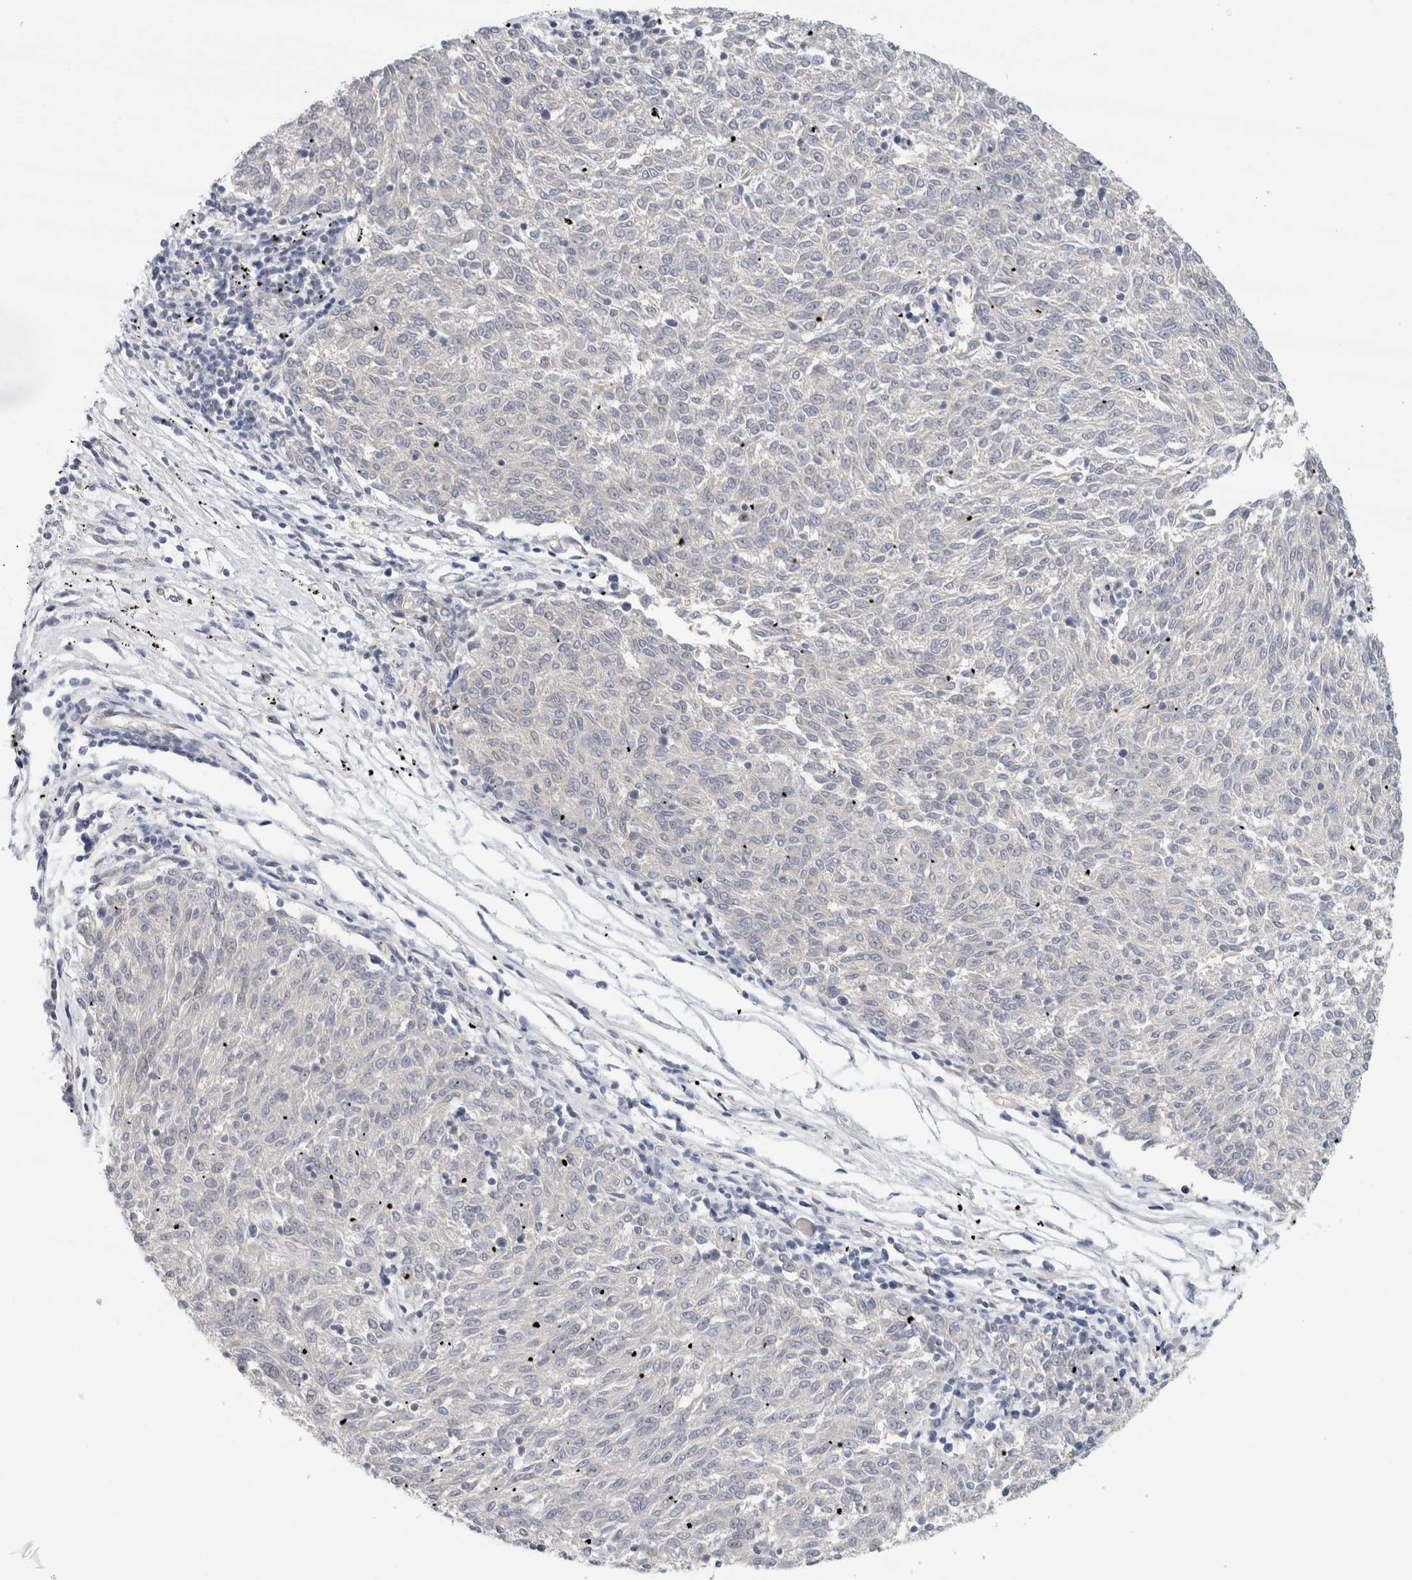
{"staining": {"intensity": "negative", "quantity": "none", "location": "none"}, "tissue": "melanoma", "cell_type": "Tumor cells", "image_type": "cancer", "snomed": [{"axis": "morphology", "description": "Malignant melanoma, NOS"}, {"axis": "topography", "description": "Skin"}], "caption": "High power microscopy histopathology image of an IHC micrograph of malignant melanoma, revealing no significant staining in tumor cells.", "gene": "EIF4G3", "patient": {"sex": "female", "age": 72}}